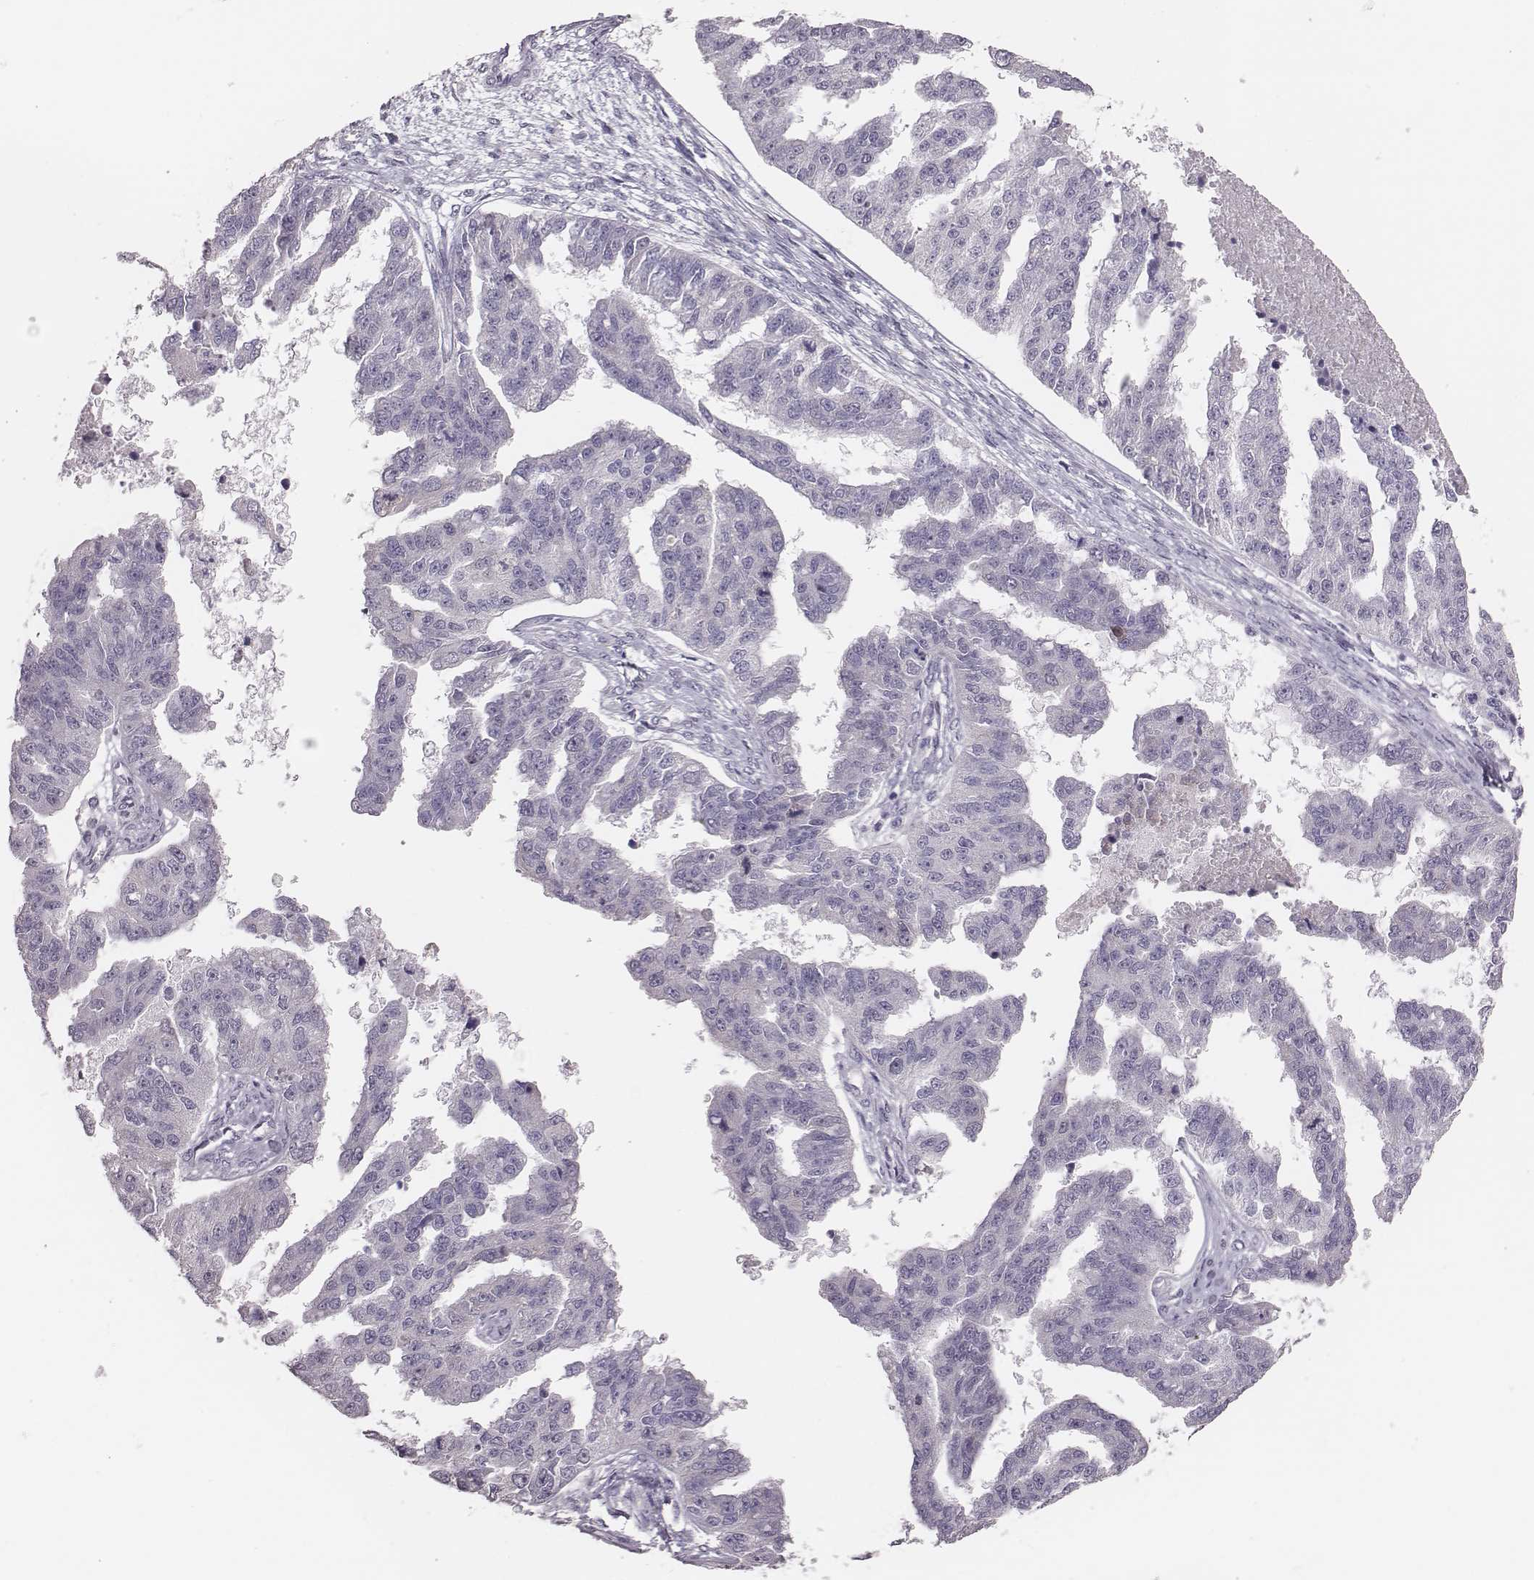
{"staining": {"intensity": "negative", "quantity": "none", "location": "none"}, "tissue": "ovarian cancer", "cell_type": "Tumor cells", "image_type": "cancer", "snomed": [{"axis": "morphology", "description": "Cystadenocarcinoma, serous, NOS"}, {"axis": "topography", "description": "Ovary"}], "caption": "The immunohistochemistry (IHC) image has no significant positivity in tumor cells of ovarian cancer tissue.", "gene": "PBK", "patient": {"sex": "female", "age": 58}}